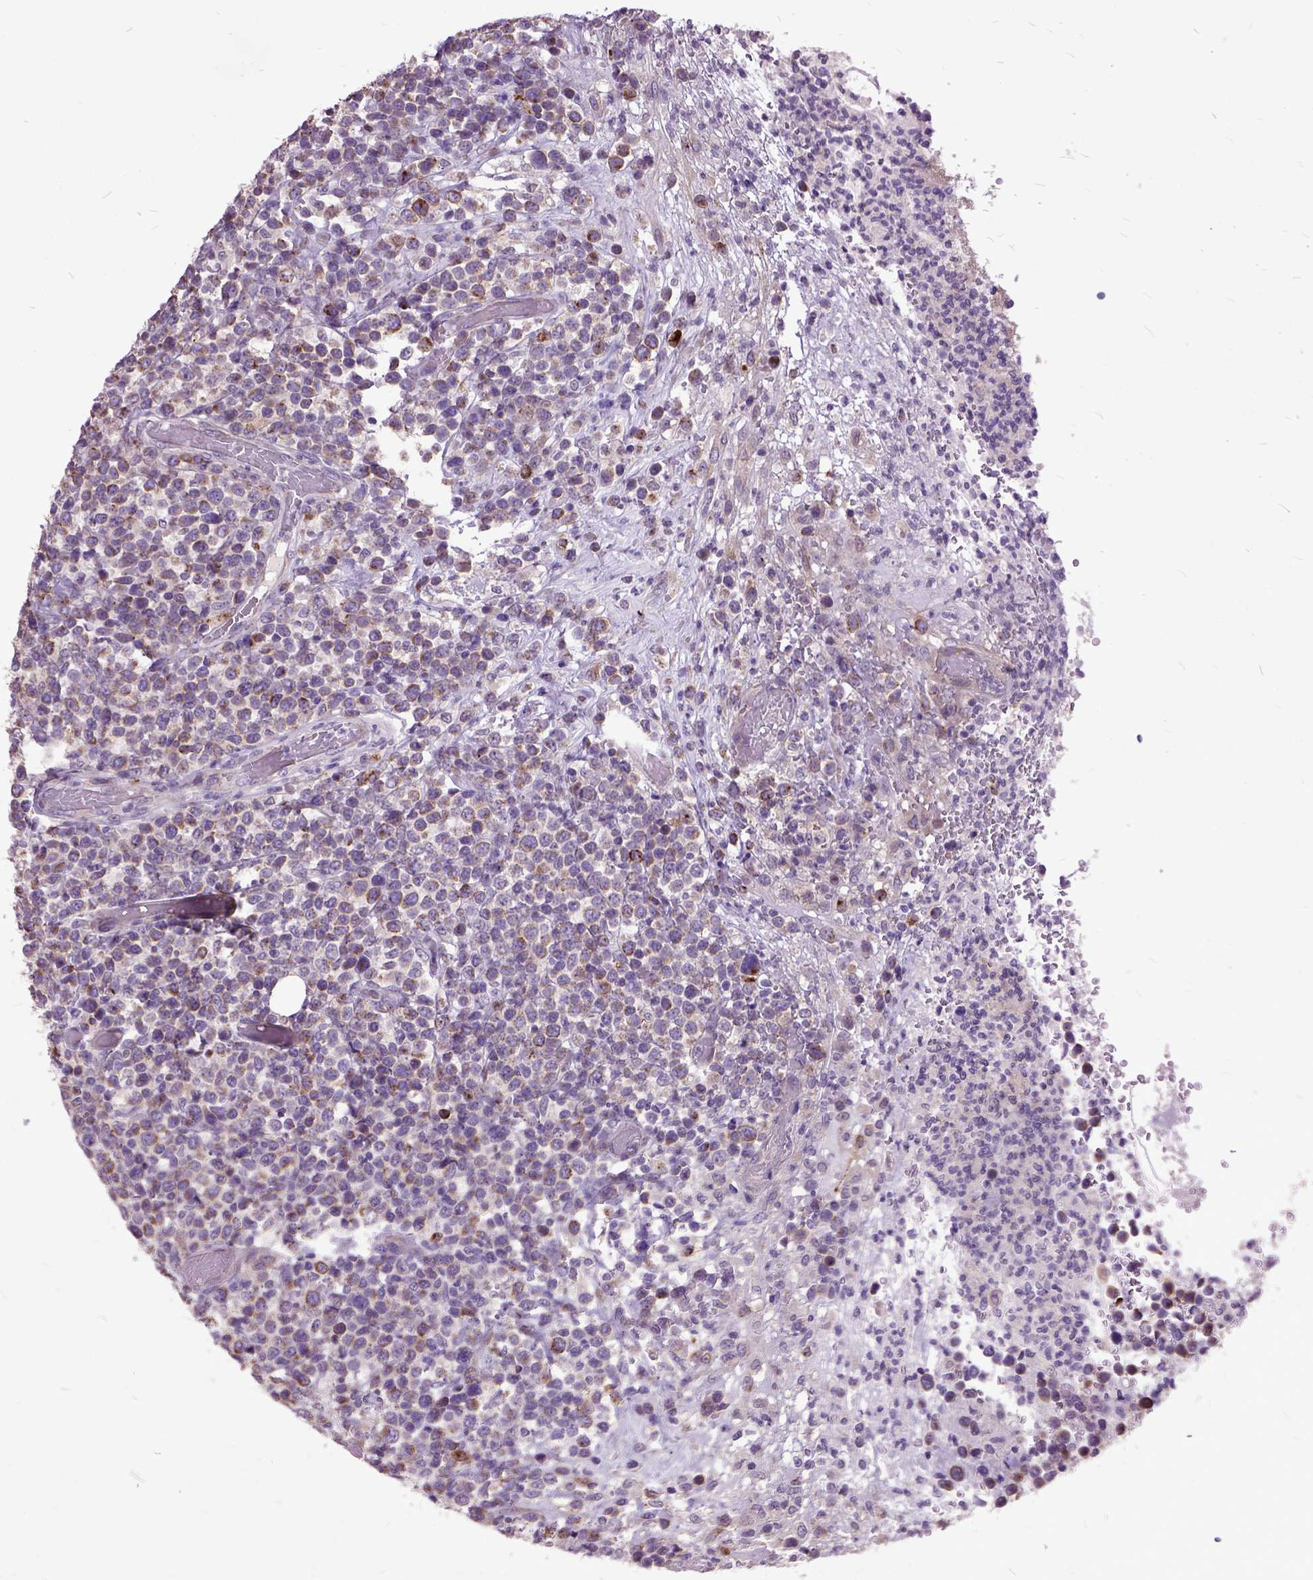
{"staining": {"intensity": "weak", "quantity": ">75%", "location": "cytoplasmic/membranous"}, "tissue": "lymphoma", "cell_type": "Tumor cells", "image_type": "cancer", "snomed": [{"axis": "morphology", "description": "Malignant lymphoma, non-Hodgkin's type, High grade"}, {"axis": "topography", "description": "Soft tissue"}], "caption": "Brown immunohistochemical staining in human lymphoma reveals weak cytoplasmic/membranous staining in about >75% of tumor cells. The staining is performed using DAB (3,3'-diaminobenzidine) brown chromogen to label protein expression. The nuclei are counter-stained blue using hematoxylin.", "gene": "AREG", "patient": {"sex": "female", "age": 56}}